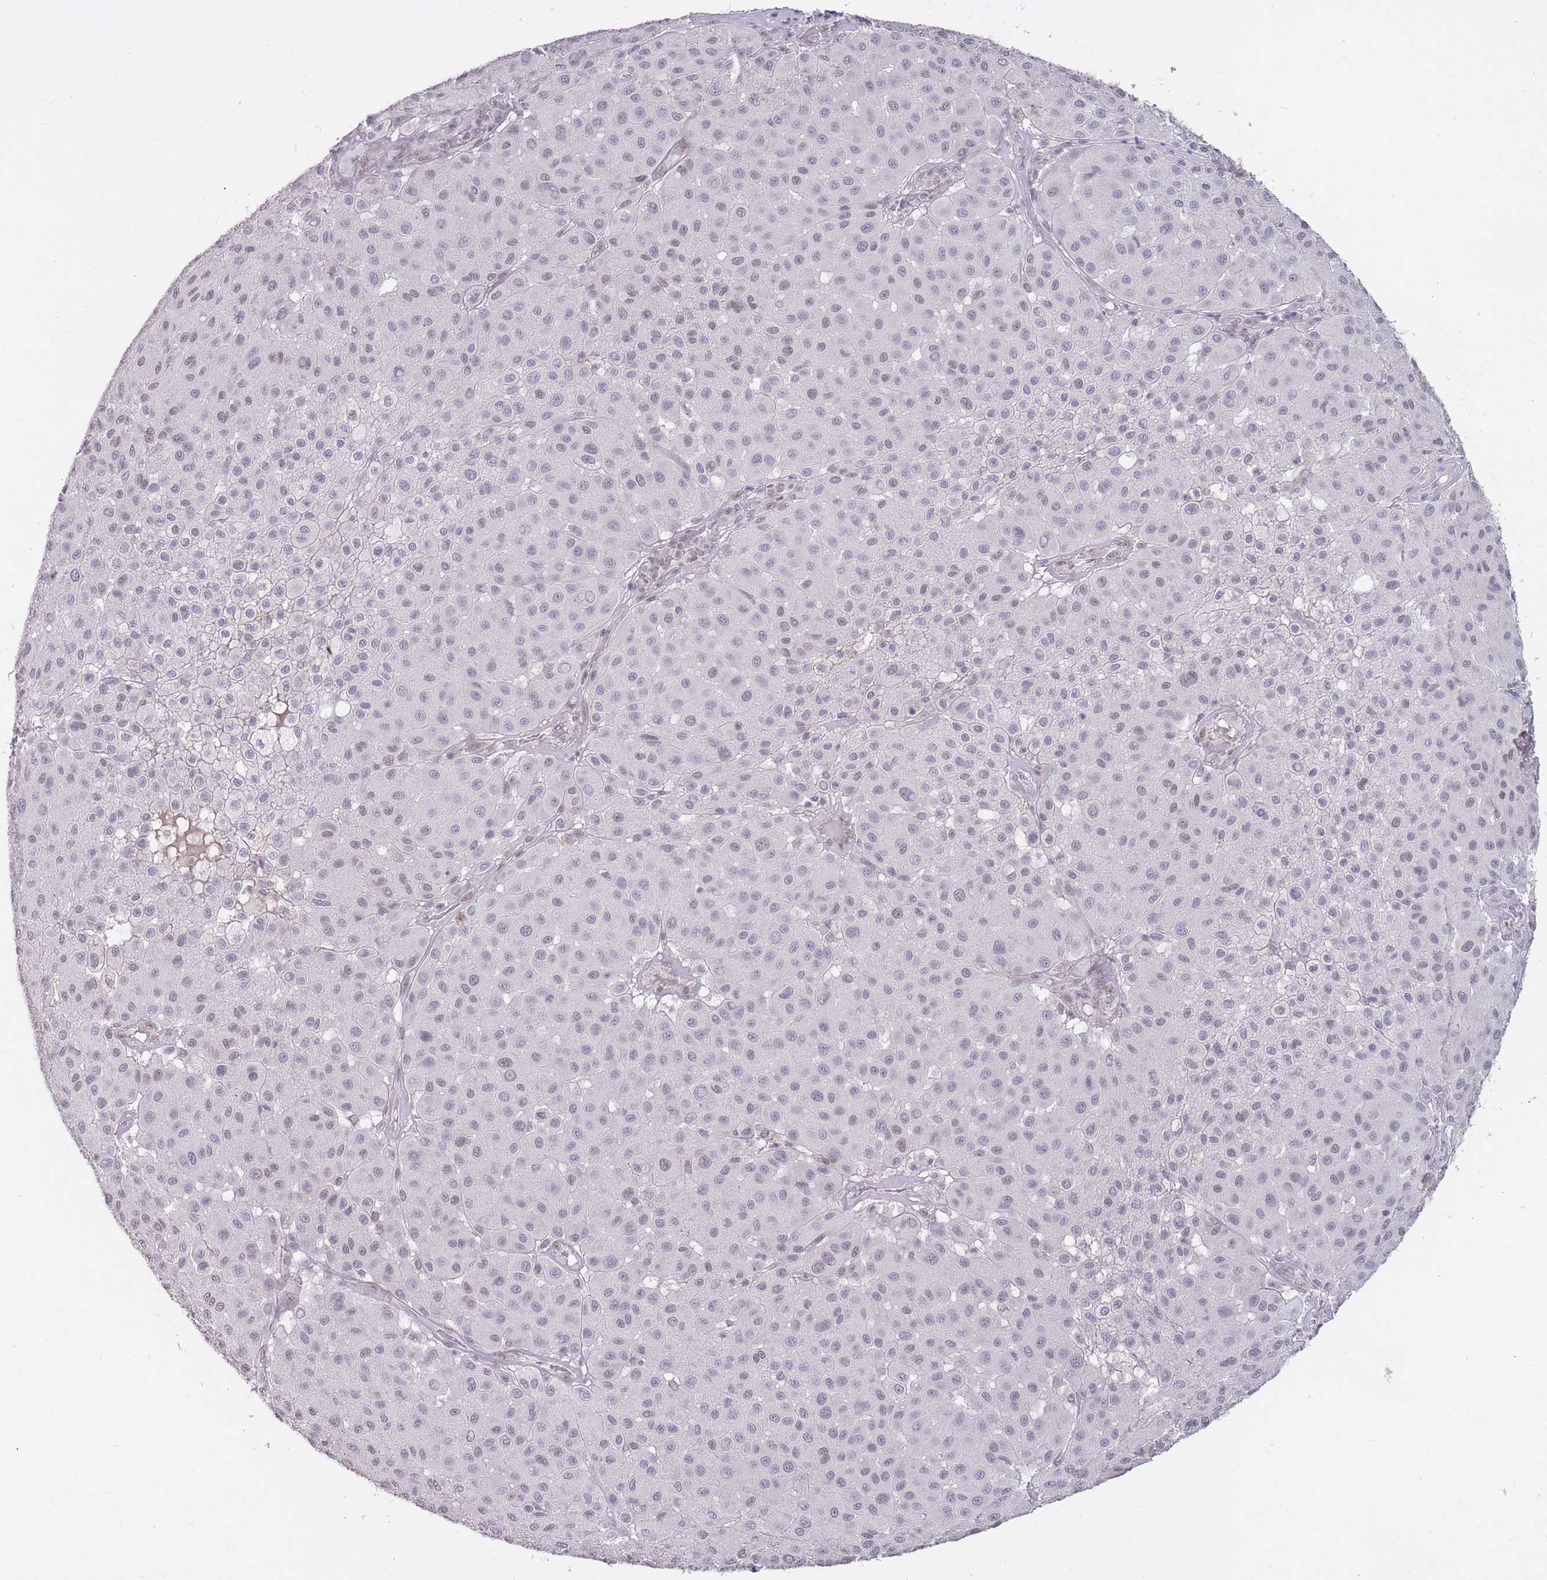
{"staining": {"intensity": "moderate", "quantity": "<25%", "location": "nuclear"}, "tissue": "melanoma", "cell_type": "Tumor cells", "image_type": "cancer", "snomed": [{"axis": "morphology", "description": "Malignant melanoma, Metastatic site"}, {"axis": "topography", "description": "Smooth muscle"}], "caption": "The micrograph shows staining of melanoma, revealing moderate nuclear protein expression (brown color) within tumor cells.", "gene": "HNRNPUL1", "patient": {"sex": "male", "age": 41}}